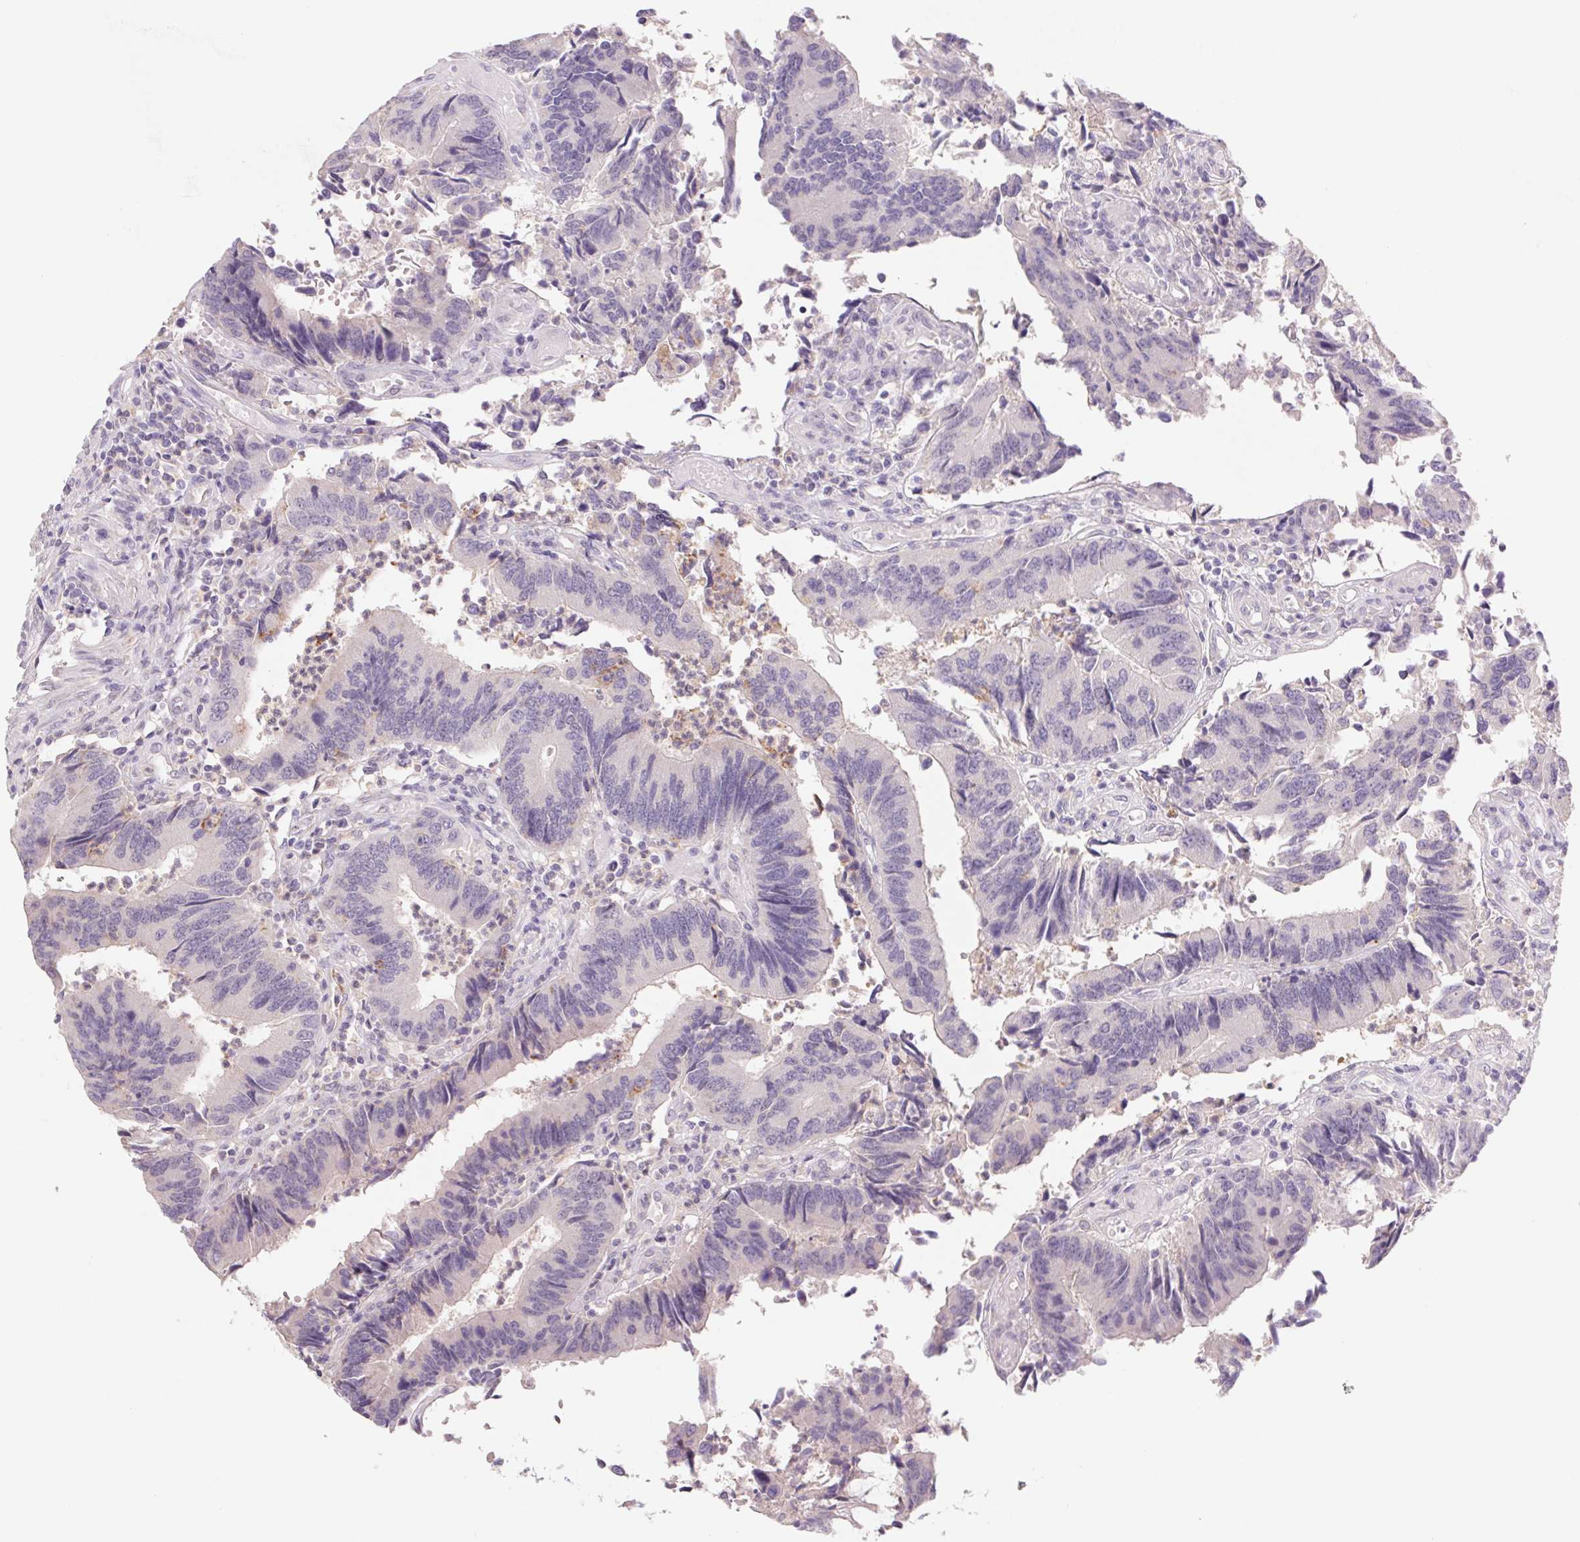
{"staining": {"intensity": "negative", "quantity": "none", "location": "none"}, "tissue": "colorectal cancer", "cell_type": "Tumor cells", "image_type": "cancer", "snomed": [{"axis": "morphology", "description": "Adenocarcinoma, NOS"}, {"axis": "topography", "description": "Colon"}], "caption": "Immunohistochemistry (IHC) of colorectal cancer (adenocarcinoma) reveals no expression in tumor cells.", "gene": "PNMA8B", "patient": {"sex": "female", "age": 67}}